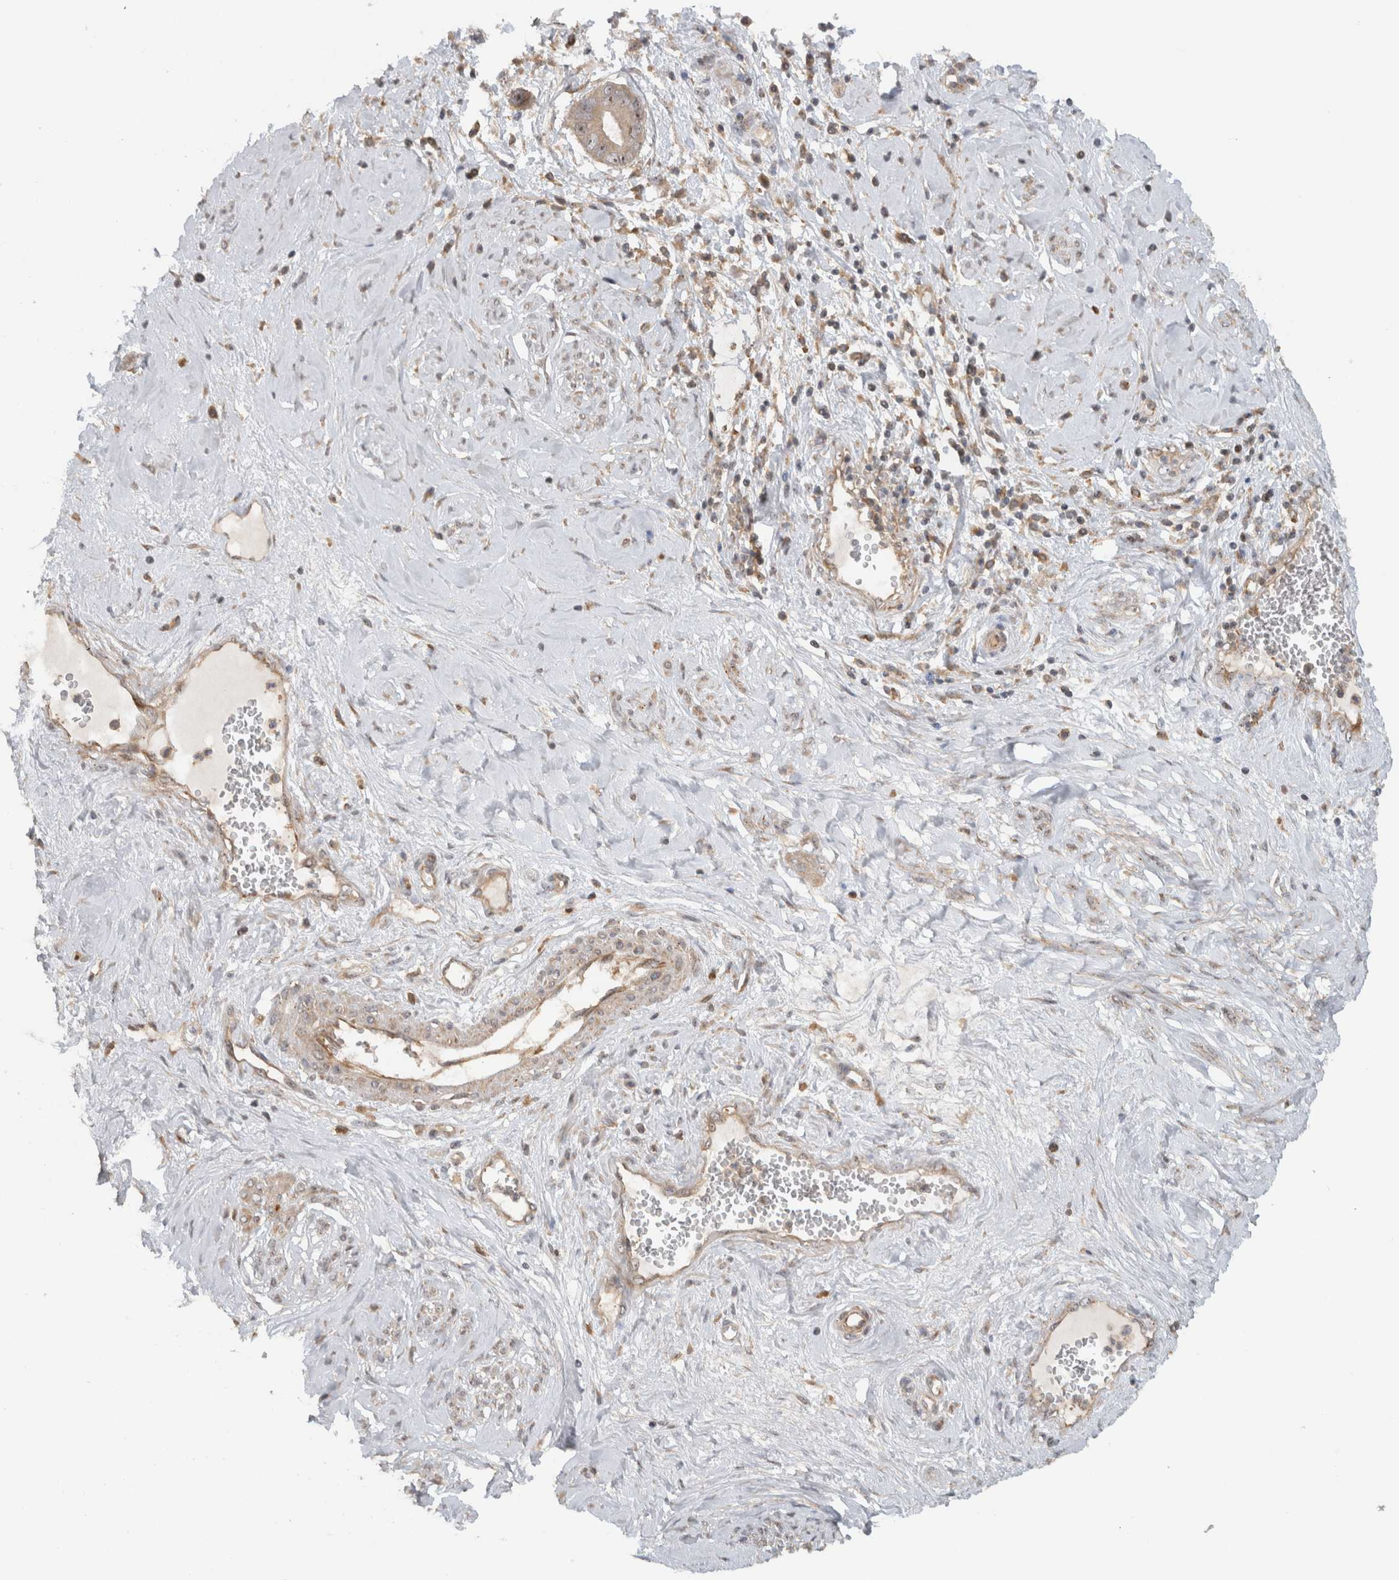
{"staining": {"intensity": "moderate", "quantity": ">75%", "location": "cytoplasmic/membranous,nuclear"}, "tissue": "cervical cancer", "cell_type": "Tumor cells", "image_type": "cancer", "snomed": [{"axis": "morphology", "description": "Adenocarcinoma, NOS"}, {"axis": "topography", "description": "Cervix"}], "caption": "The photomicrograph reveals staining of cervical cancer, revealing moderate cytoplasmic/membranous and nuclear protein expression (brown color) within tumor cells. Nuclei are stained in blue.", "gene": "WASF2", "patient": {"sex": "female", "age": 44}}